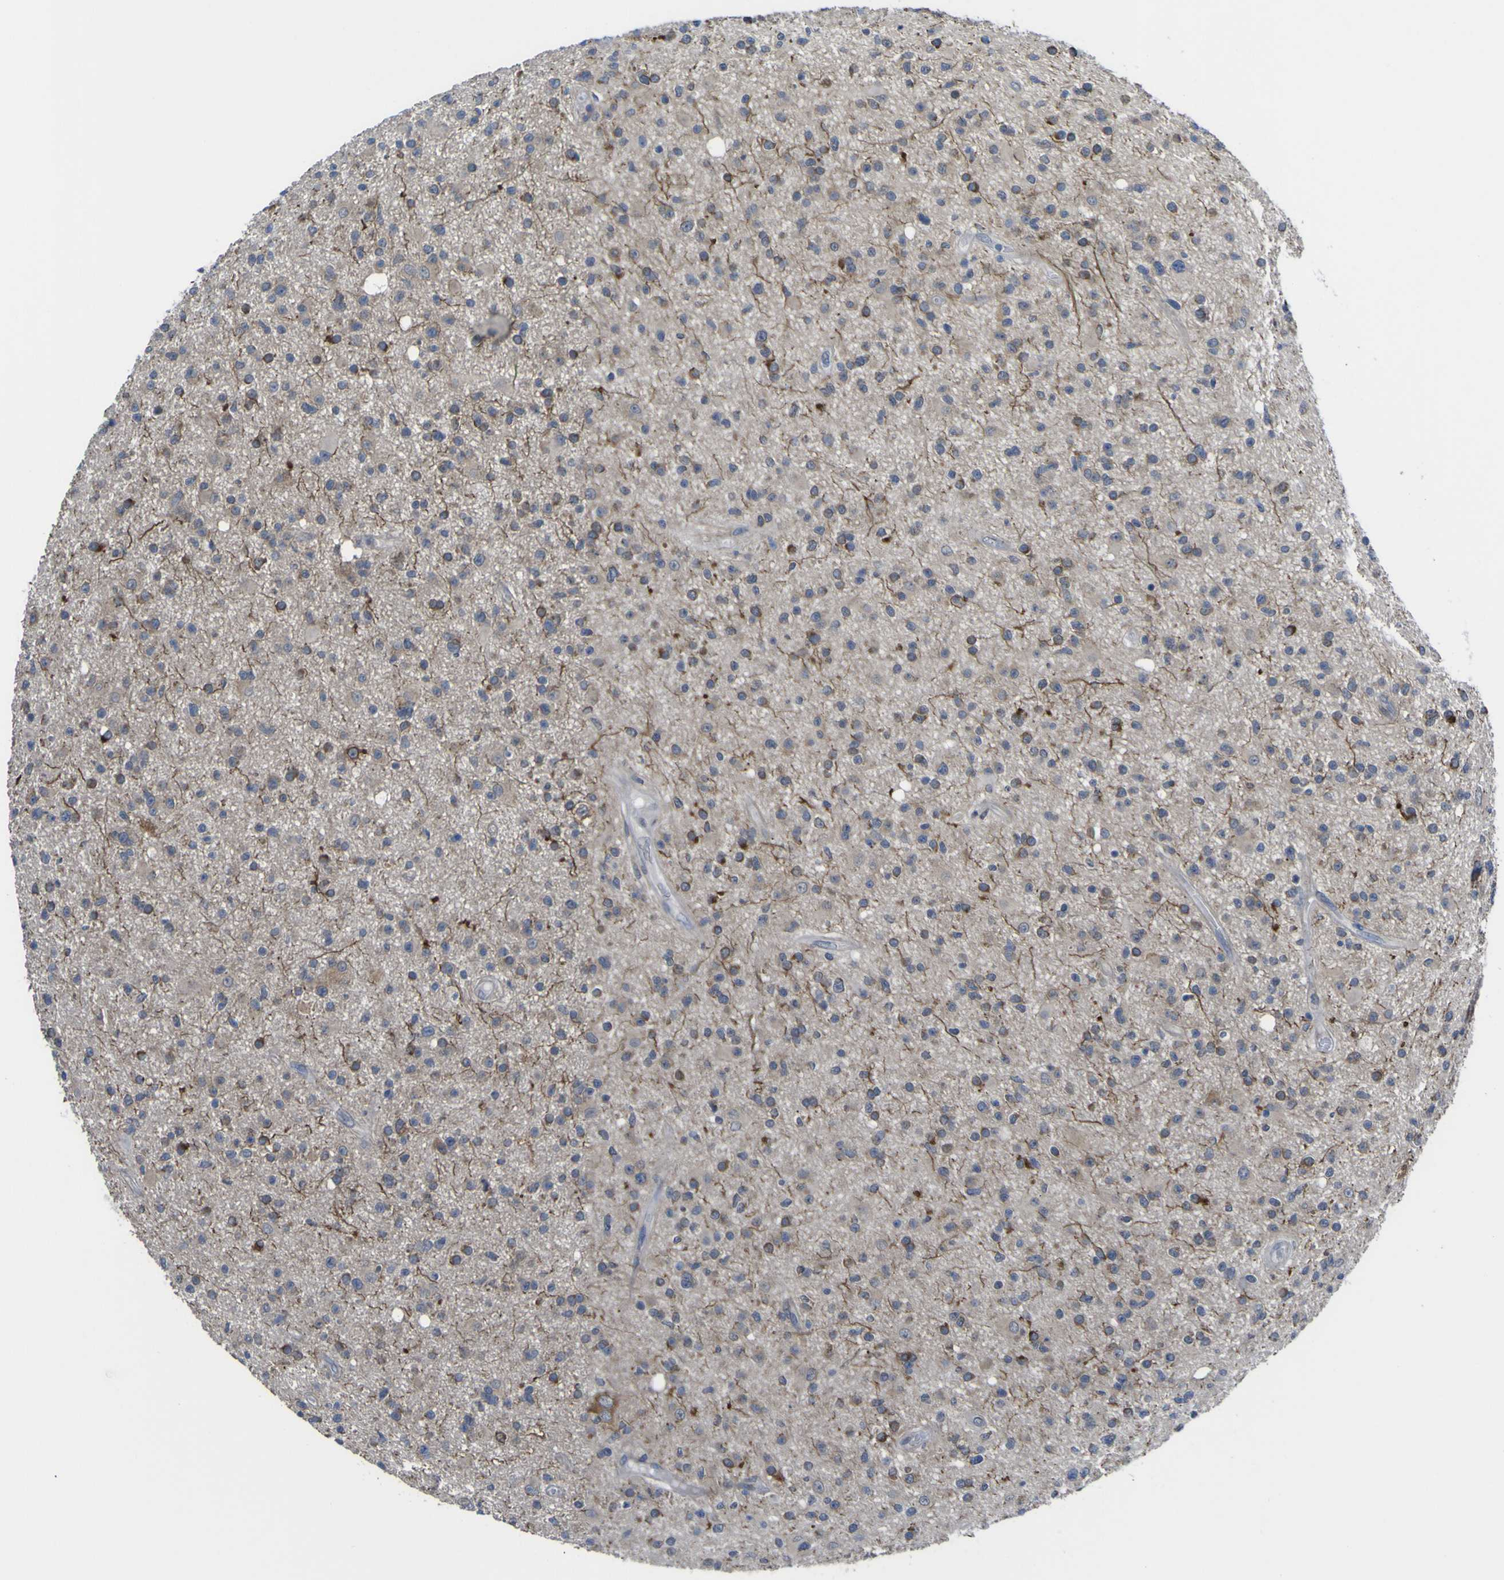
{"staining": {"intensity": "moderate", "quantity": "<25%", "location": "cytoplasmic/membranous"}, "tissue": "glioma", "cell_type": "Tumor cells", "image_type": "cancer", "snomed": [{"axis": "morphology", "description": "Glioma, malignant, High grade"}, {"axis": "topography", "description": "Brain"}], "caption": "About <25% of tumor cells in human glioma demonstrate moderate cytoplasmic/membranous protein positivity as visualized by brown immunohistochemical staining.", "gene": "TNFRSF11A", "patient": {"sex": "male", "age": 33}}